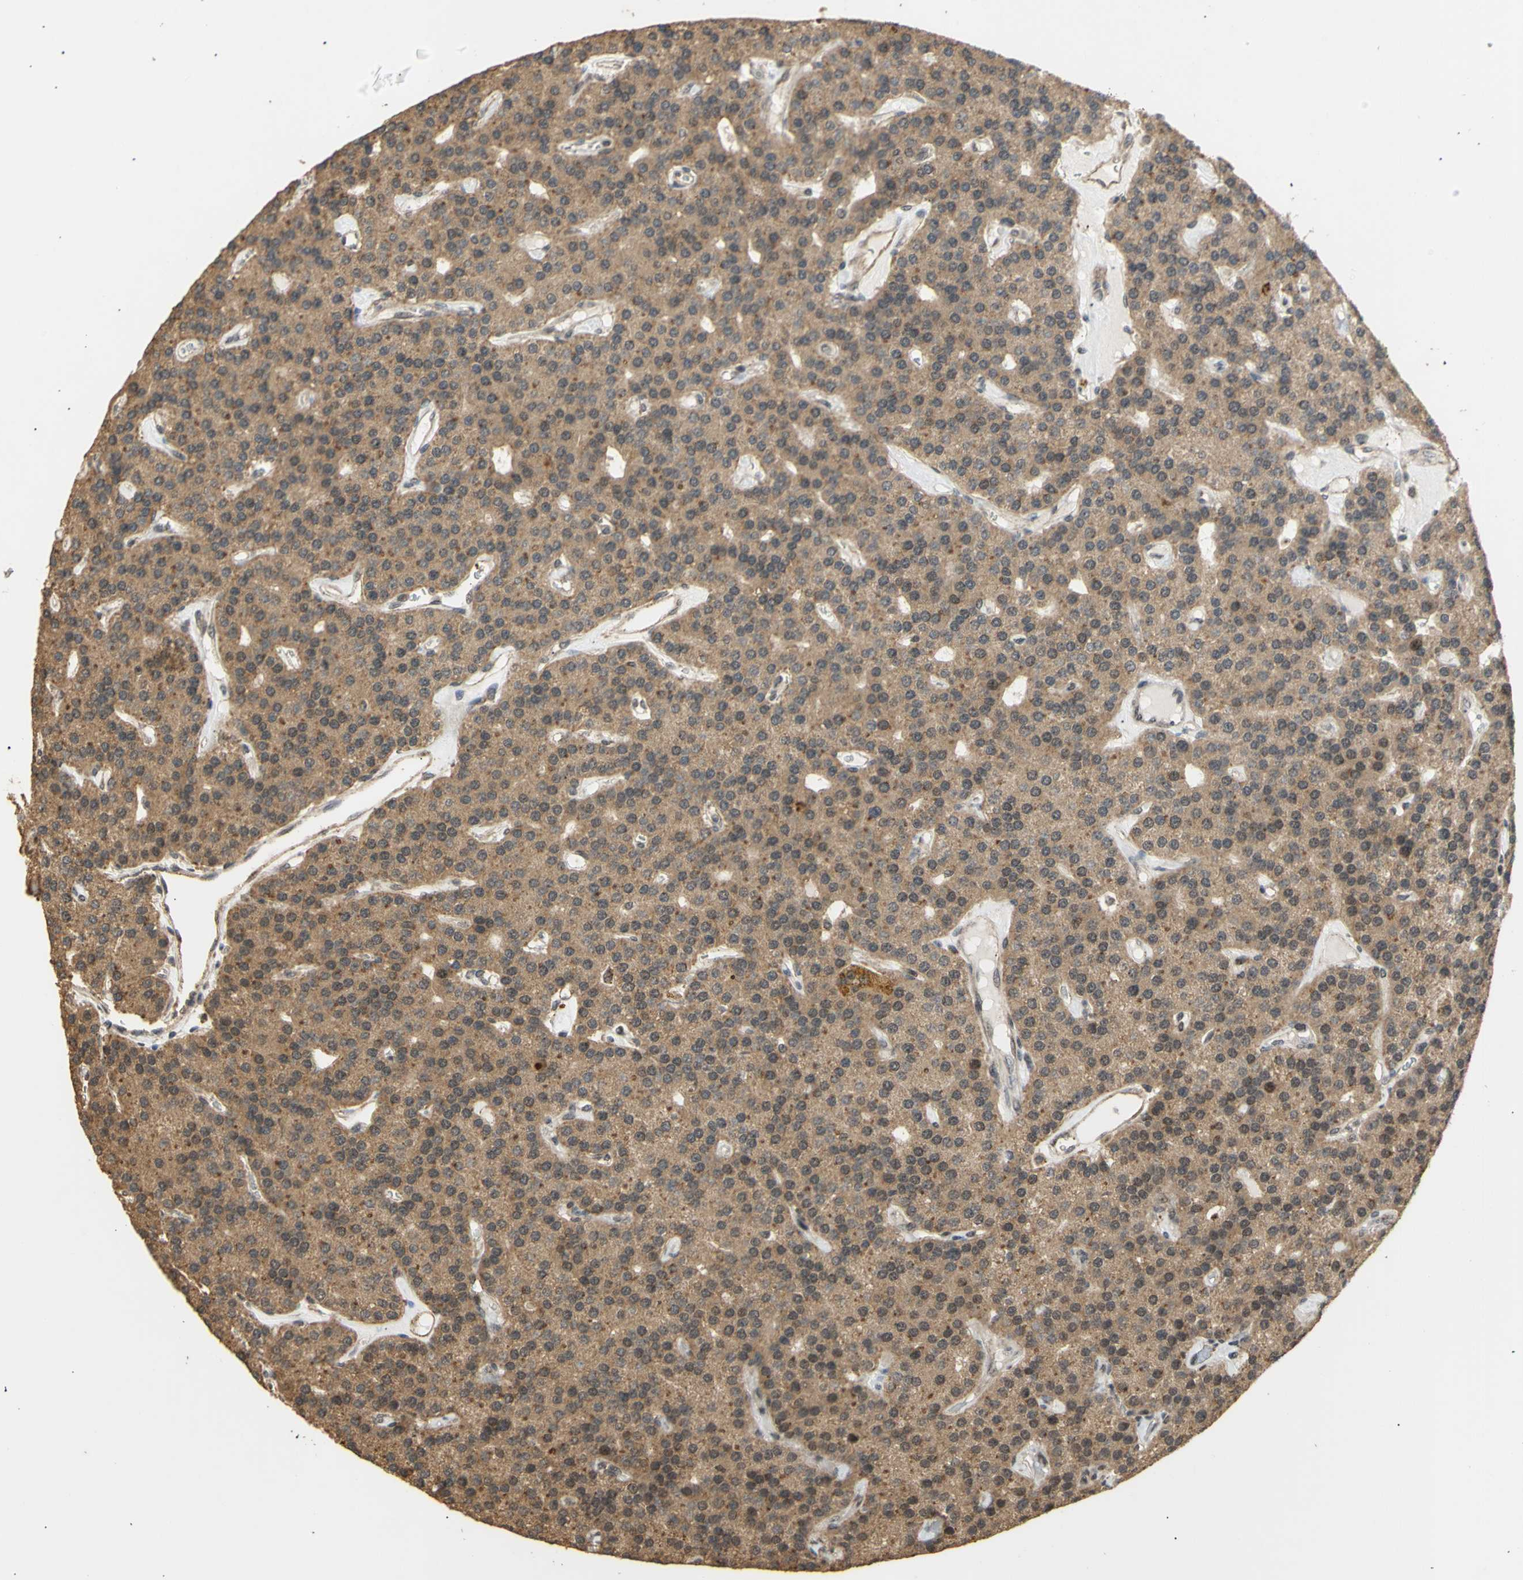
{"staining": {"intensity": "moderate", "quantity": ">75%", "location": "cytoplasmic/membranous,nuclear"}, "tissue": "parathyroid gland", "cell_type": "Glandular cells", "image_type": "normal", "snomed": [{"axis": "morphology", "description": "Normal tissue, NOS"}, {"axis": "morphology", "description": "Adenoma, NOS"}, {"axis": "topography", "description": "Parathyroid gland"}], "caption": "Protein staining by immunohistochemistry (IHC) displays moderate cytoplasmic/membranous,nuclear staining in about >75% of glandular cells in benign parathyroid gland. The staining is performed using DAB brown chromogen to label protein expression. The nuclei are counter-stained blue using hematoxylin.", "gene": "GTF2E2", "patient": {"sex": "female", "age": 86}}